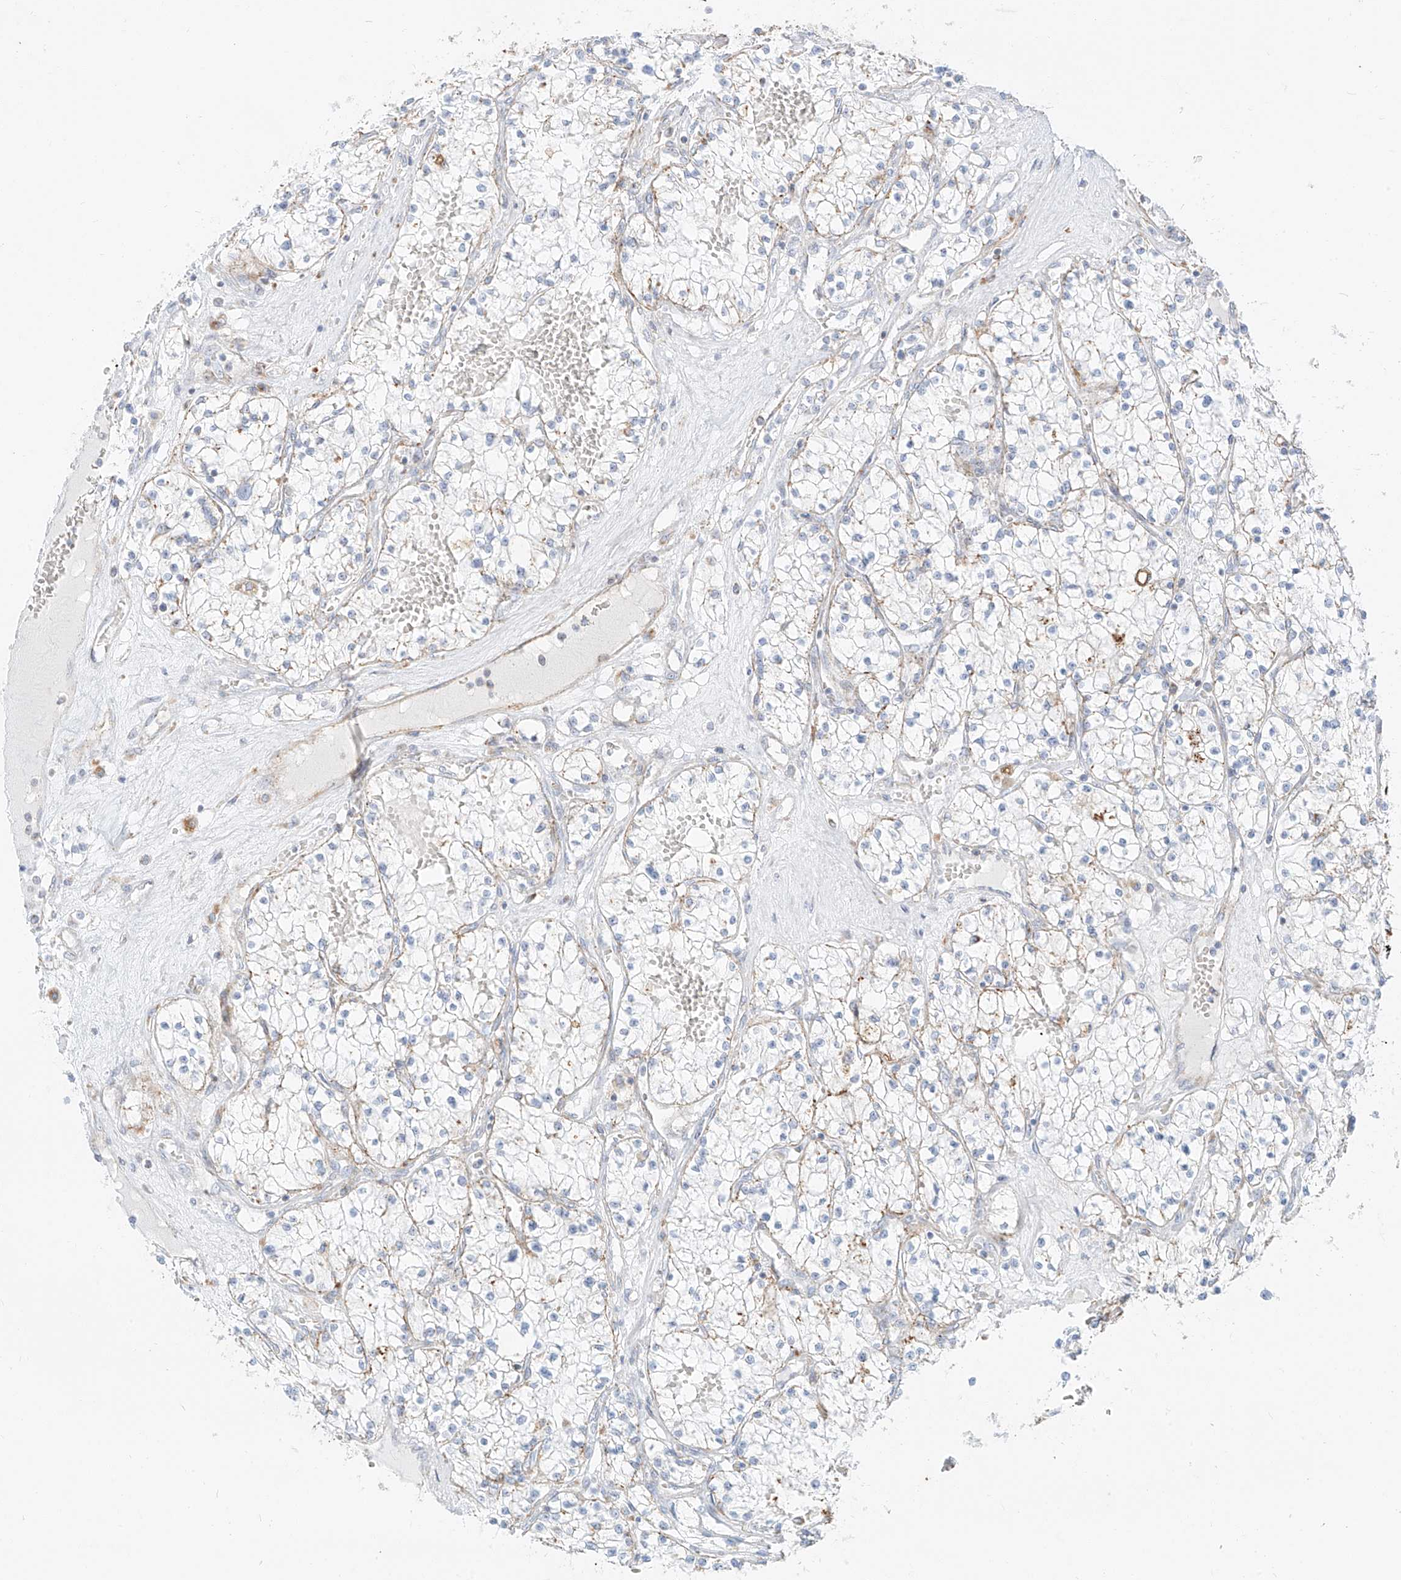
{"staining": {"intensity": "negative", "quantity": "none", "location": "none"}, "tissue": "renal cancer", "cell_type": "Tumor cells", "image_type": "cancer", "snomed": [{"axis": "morphology", "description": "Normal tissue, NOS"}, {"axis": "morphology", "description": "Adenocarcinoma, NOS"}, {"axis": "topography", "description": "Kidney"}], "caption": "Immunohistochemistry (IHC) histopathology image of neoplastic tissue: renal cancer stained with DAB (3,3'-diaminobenzidine) demonstrates no significant protein positivity in tumor cells. (Immunohistochemistry (IHC), brightfield microscopy, high magnification).", "gene": "SLC35F6", "patient": {"sex": "male", "age": 68}}